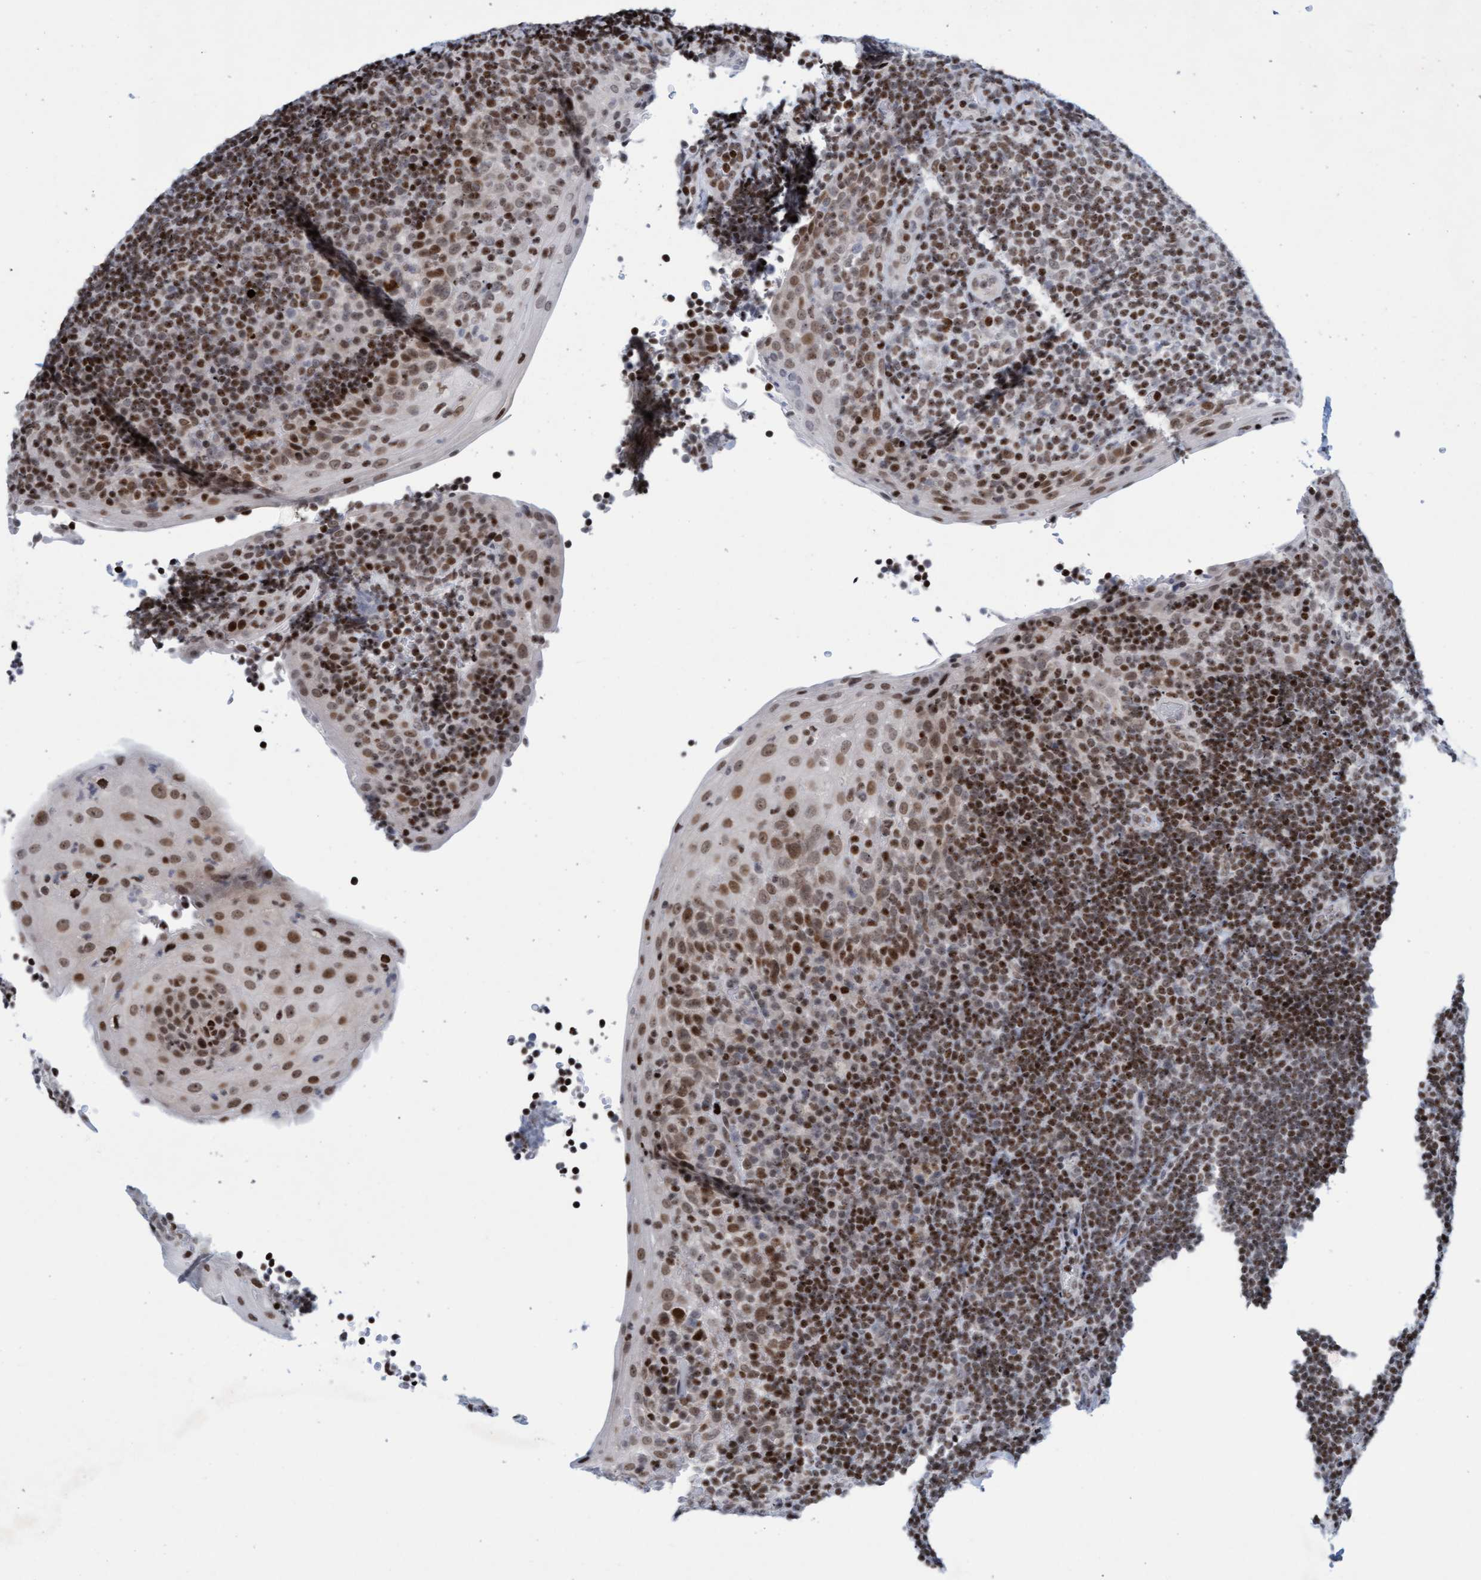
{"staining": {"intensity": "moderate", "quantity": "<25%", "location": "nuclear"}, "tissue": "tonsil", "cell_type": "Germinal center cells", "image_type": "normal", "snomed": [{"axis": "morphology", "description": "Normal tissue, NOS"}, {"axis": "topography", "description": "Tonsil"}], "caption": "Germinal center cells exhibit moderate nuclear staining in approximately <25% of cells in unremarkable tonsil. The staining is performed using DAB (3,3'-diaminobenzidine) brown chromogen to label protein expression. The nuclei are counter-stained blue using hematoxylin.", "gene": "GLRX2", "patient": {"sex": "male", "age": 37}}